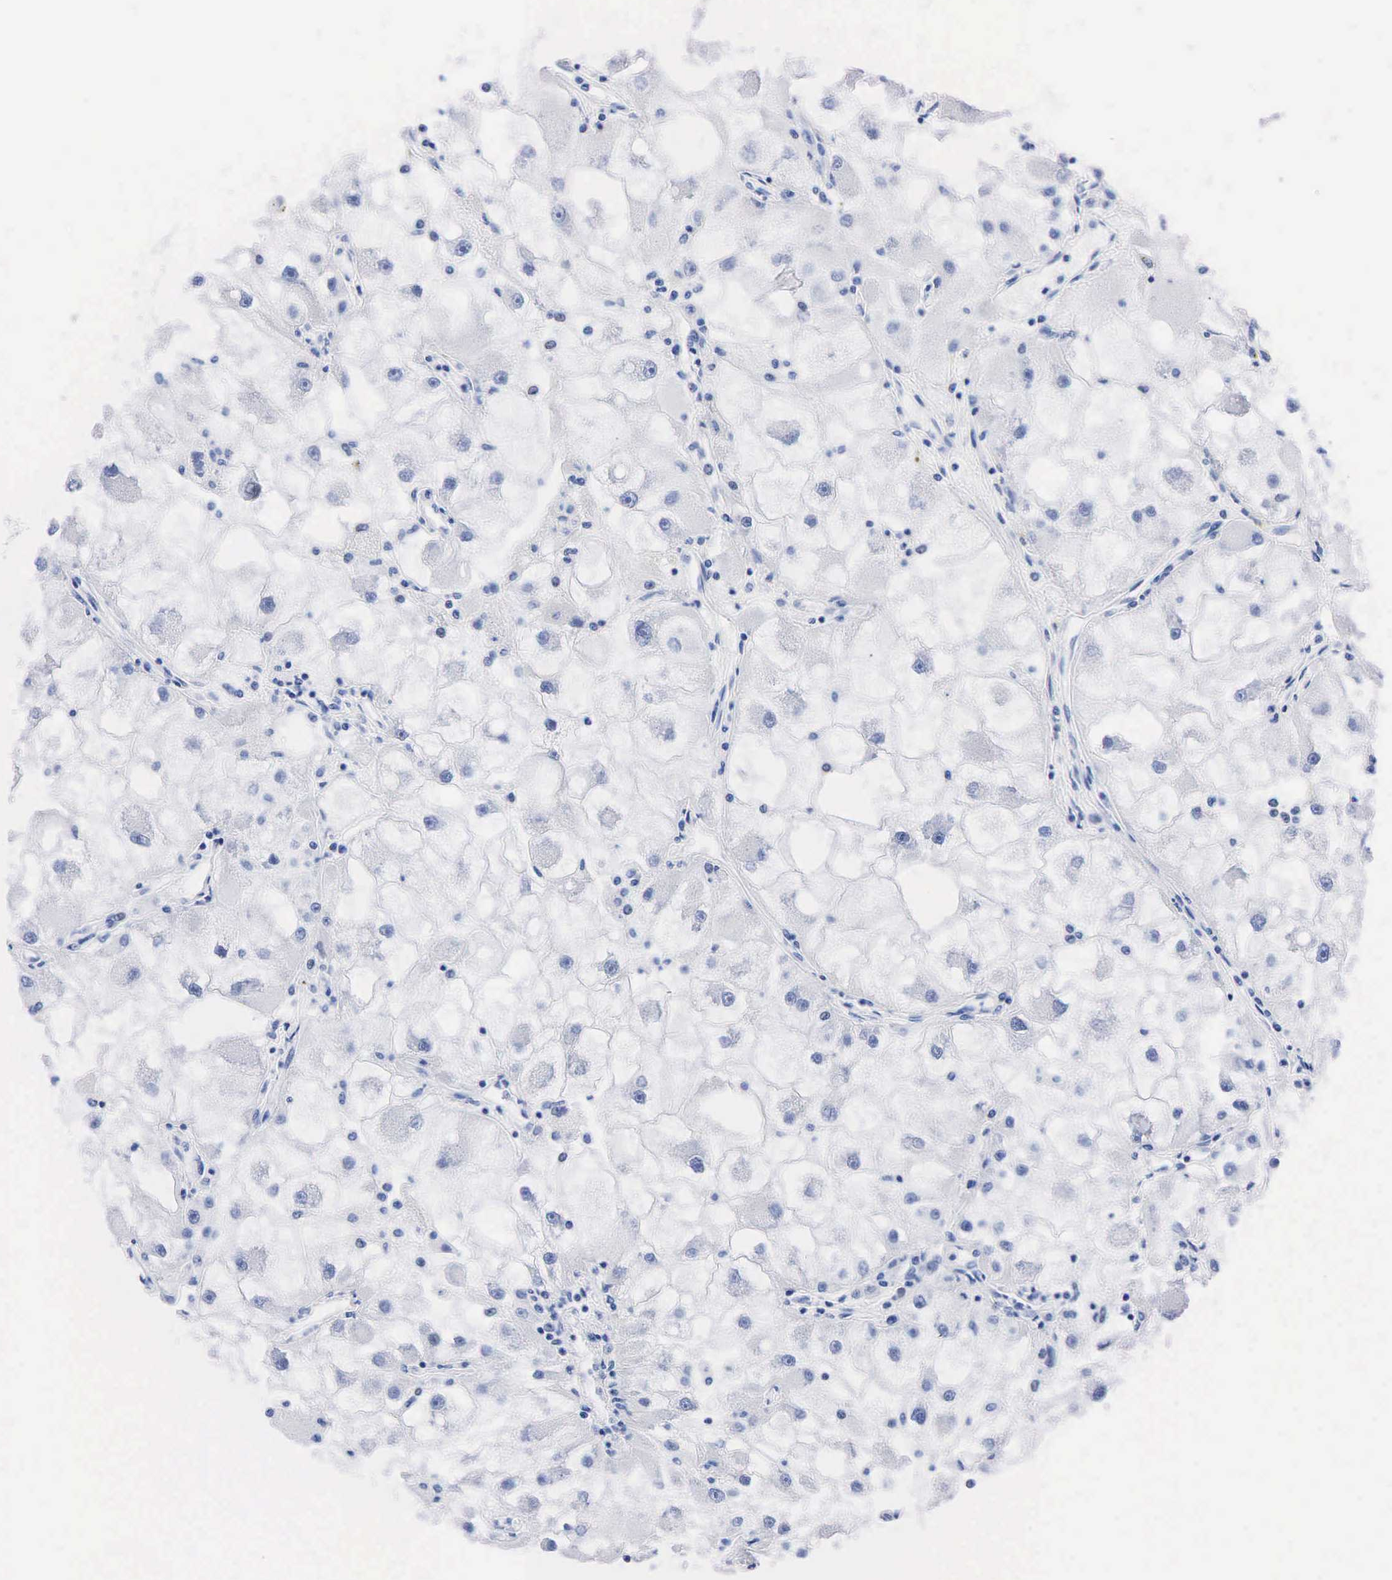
{"staining": {"intensity": "negative", "quantity": "none", "location": "none"}, "tissue": "renal cancer", "cell_type": "Tumor cells", "image_type": "cancer", "snomed": [{"axis": "morphology", "description": "Adenocarcinoma, NOS"}, {"axis": "topography", "description": "Kidney"}], "caption": "This image is of adenocarcinoma (renal) stained with IHC to label a protein in brown with the nuclei are counter-stained blue. There is no expression in tumor cells.", "gene": "PTH", "patient": {"sex": "female", "age": 73}}